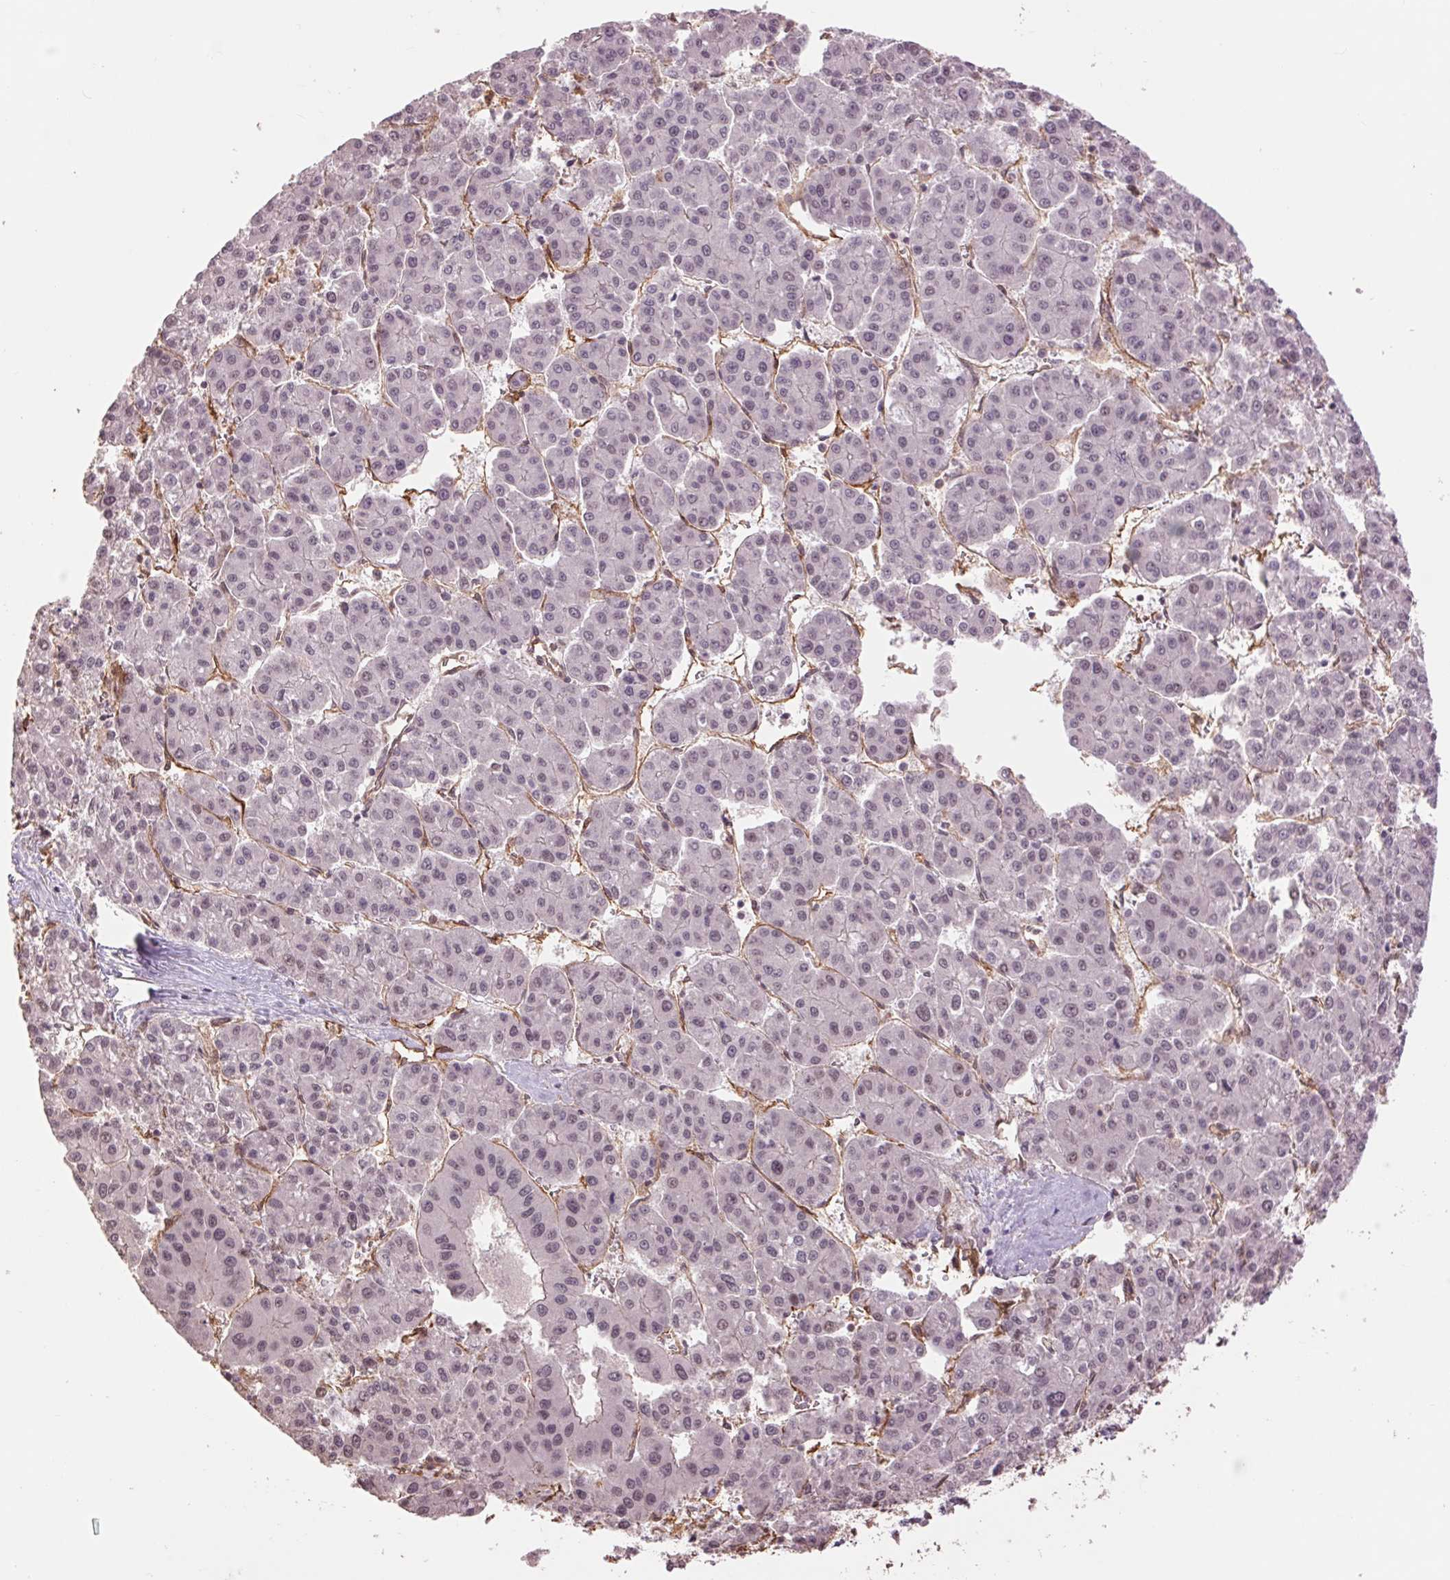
{"staining": {"intensity": "weak", "quantity": "25%-75%", "location": "nuclear"}, "tissue": "liver cancer", "cell_type": "Tumor cells", "image_type": "cancer", "snomed": [{"axis": "morphology", "description": "Carcinoma, Hepatocellular, NOS"}, {"axis": "topography", "description": "Liver"}], "caption": "A low amount of weak nuclear staining is identified in about 25%-75% of tumor cells in liver hepatocellular carcinoma tissue. (DAB IHC with brightfield microscopy, high magnification).", "gene": "PALM", "patient": {"sex": "male", "age": 73}}